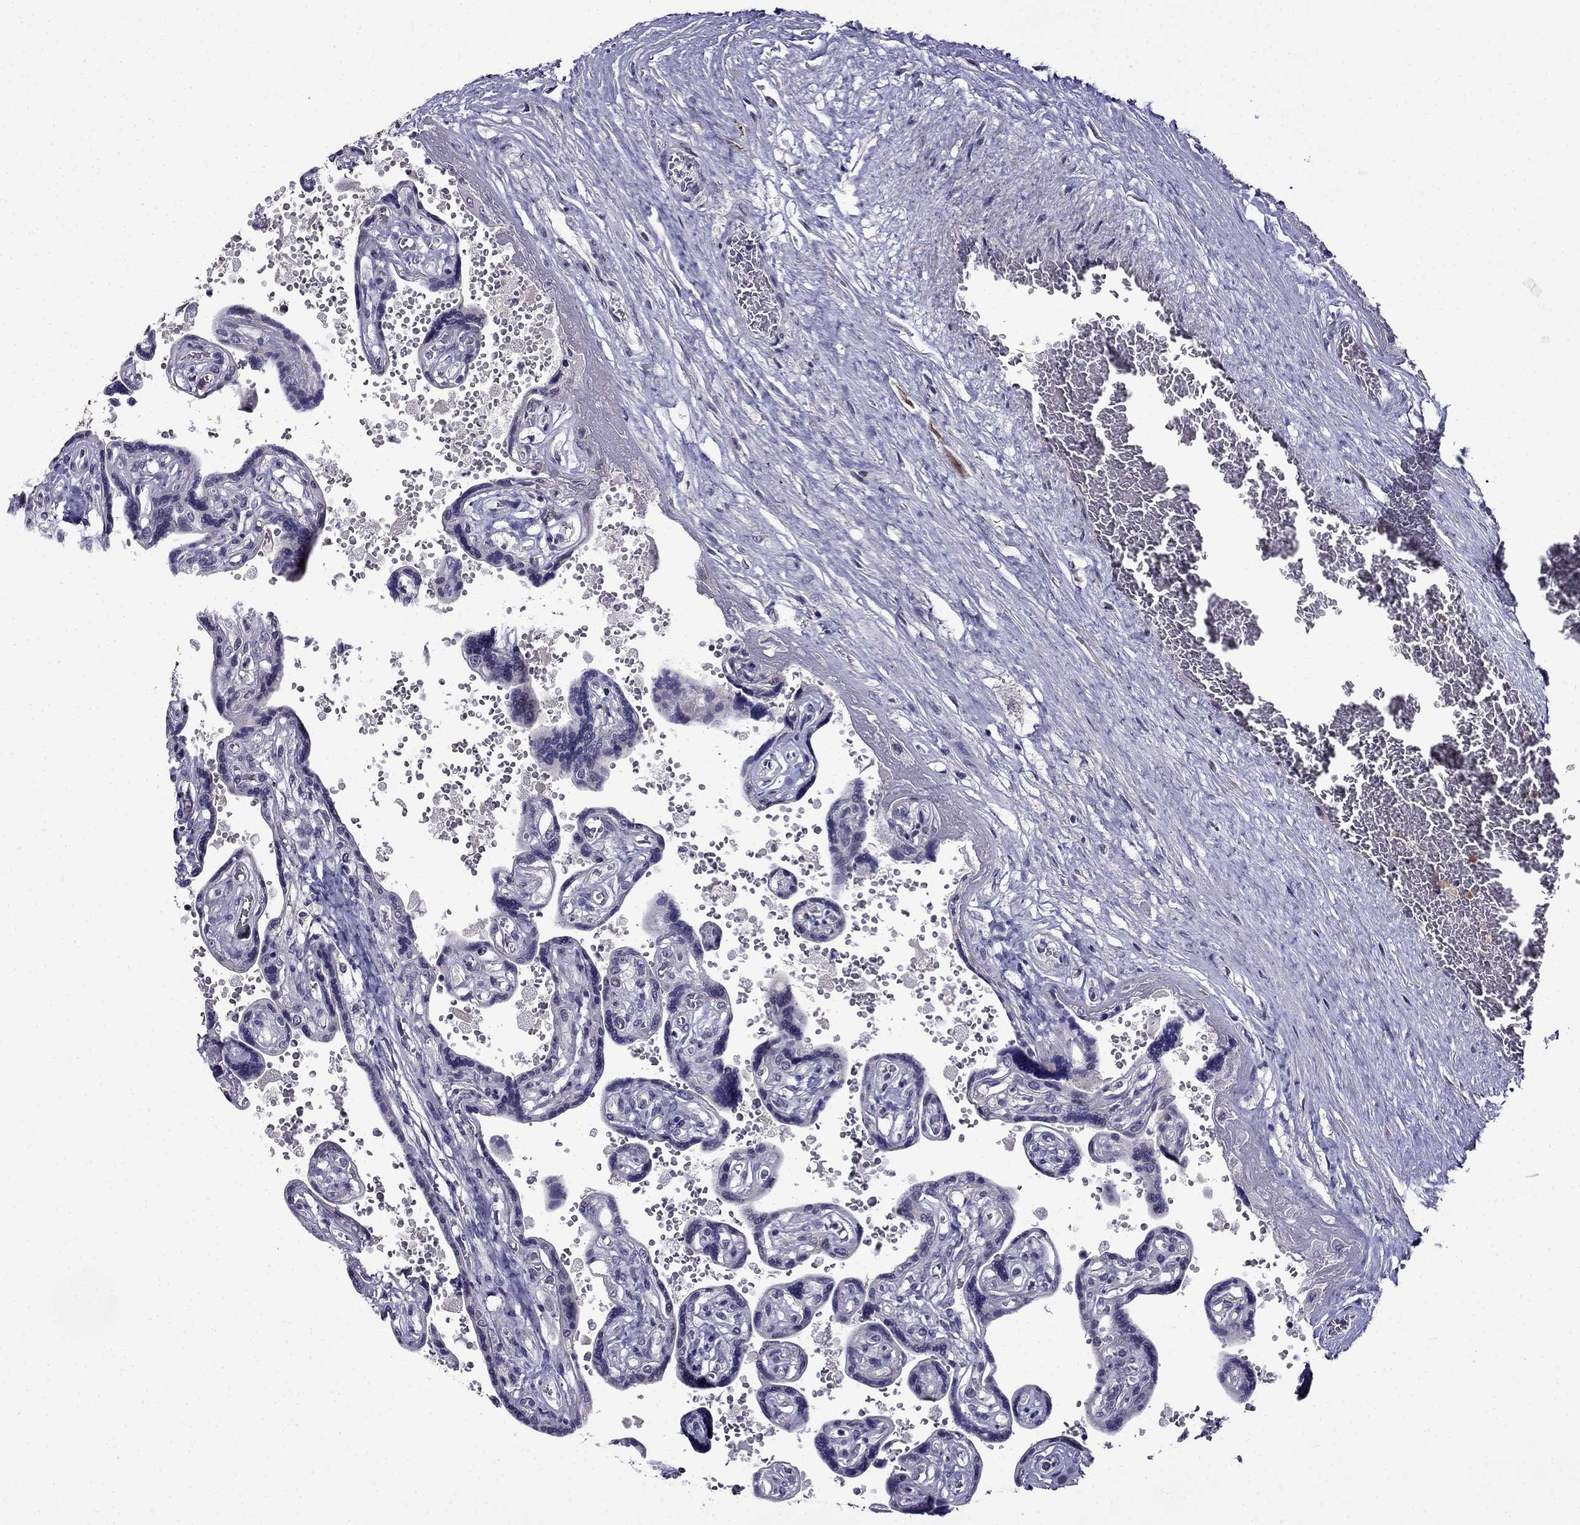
{"staining": {"intensity": "negative", "quantity": "none", "location": "none"}, "tissue": "placenta", "cell_type": "Decidual cells", "image_type": "normal", "snomed": [{"axis": "morphology", "description": "Normal tissue, NOS"}, {"axis": "topography", "description": "Placenta"}], "caption": "This is an IHC histopathology image of unremarkable placenta. There is no staining in decidual cells.", "gene": "PI16", "patient": {"sex": "female", "age": 32}}